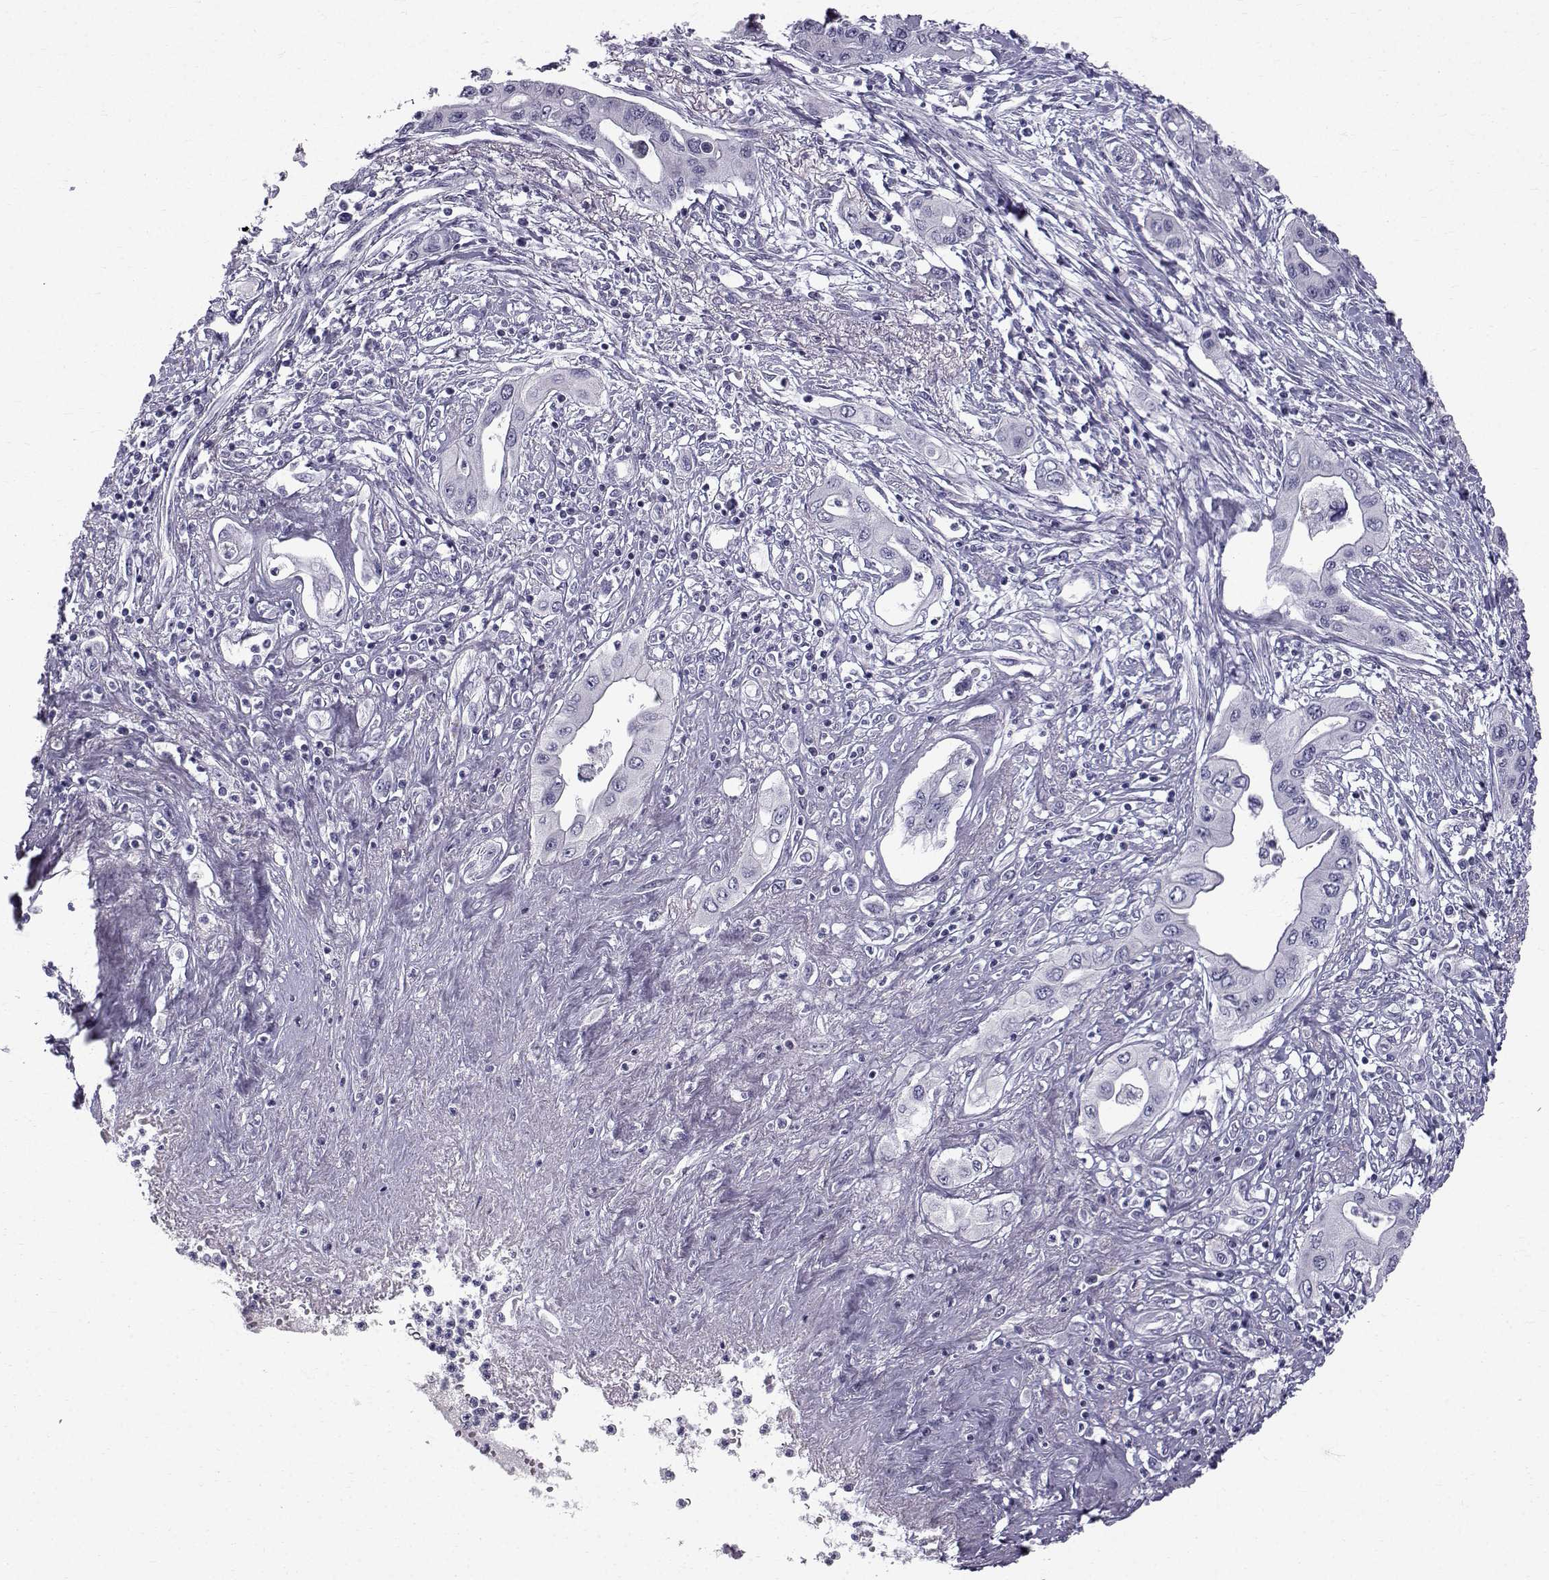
{"staining": {"intensity": "negative", "quantity": "none", "location": "none"}, "tissue": "pancreatic cancer", "cell_type": "Tumor cells", "image_type": "cancer", "snomed": [{"axis": "morphology", "description": "Adenocarcinoma, NOS"}, {"axis": "topography", "description": "Pancreas"}], "caption": "A high-resolution micrograph shows immunohistochemistry staining of adenocarcinoma (pancreatic), which exhibits no significant staining in tumor cells. Brightfield microscopy of immunohistochemistry stained with DAB (brown) and hematoxylin (blue), captured at high magnification.", "gene": "CALCR", "patient": {"sex": "female", "age": 62}}